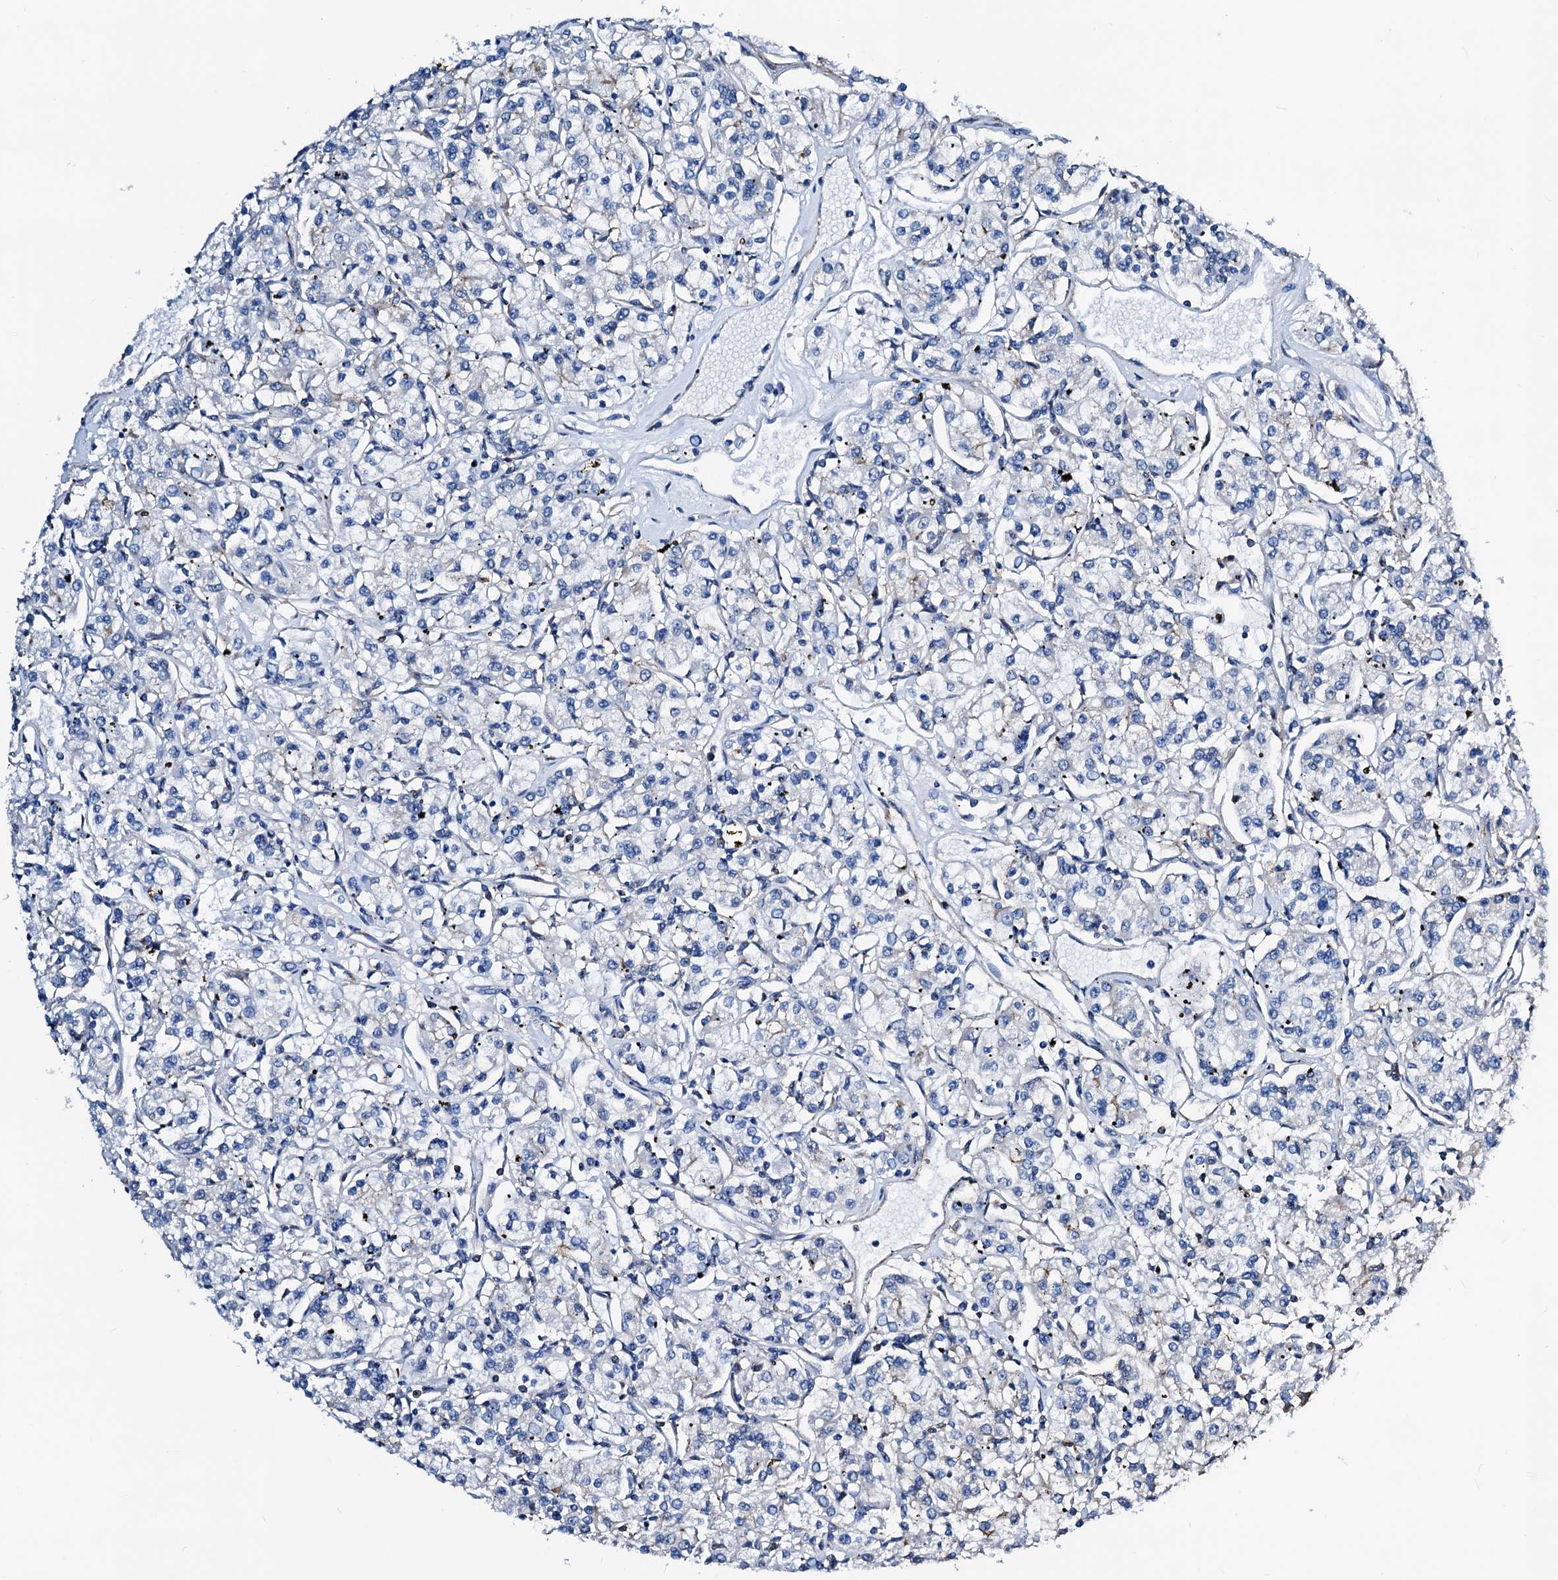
{"staining": {"intensity": "negative", "quantity": "none", "location": "none"}, "tissue": "renal cancer", "cell_type": "Tumor cells", "image_type": "cancer", "snomed": [{"axis": "morphology", "description": "Adenocarcinoma, NOS"}, {"axis": "topography", "description": "Kidney"}], "caption": "The micrograph displays no staining of tumor cells in adenocarcinoma (renal).", "gene": "GCOM1", "patient": {"sex": "female", "age": 59}}